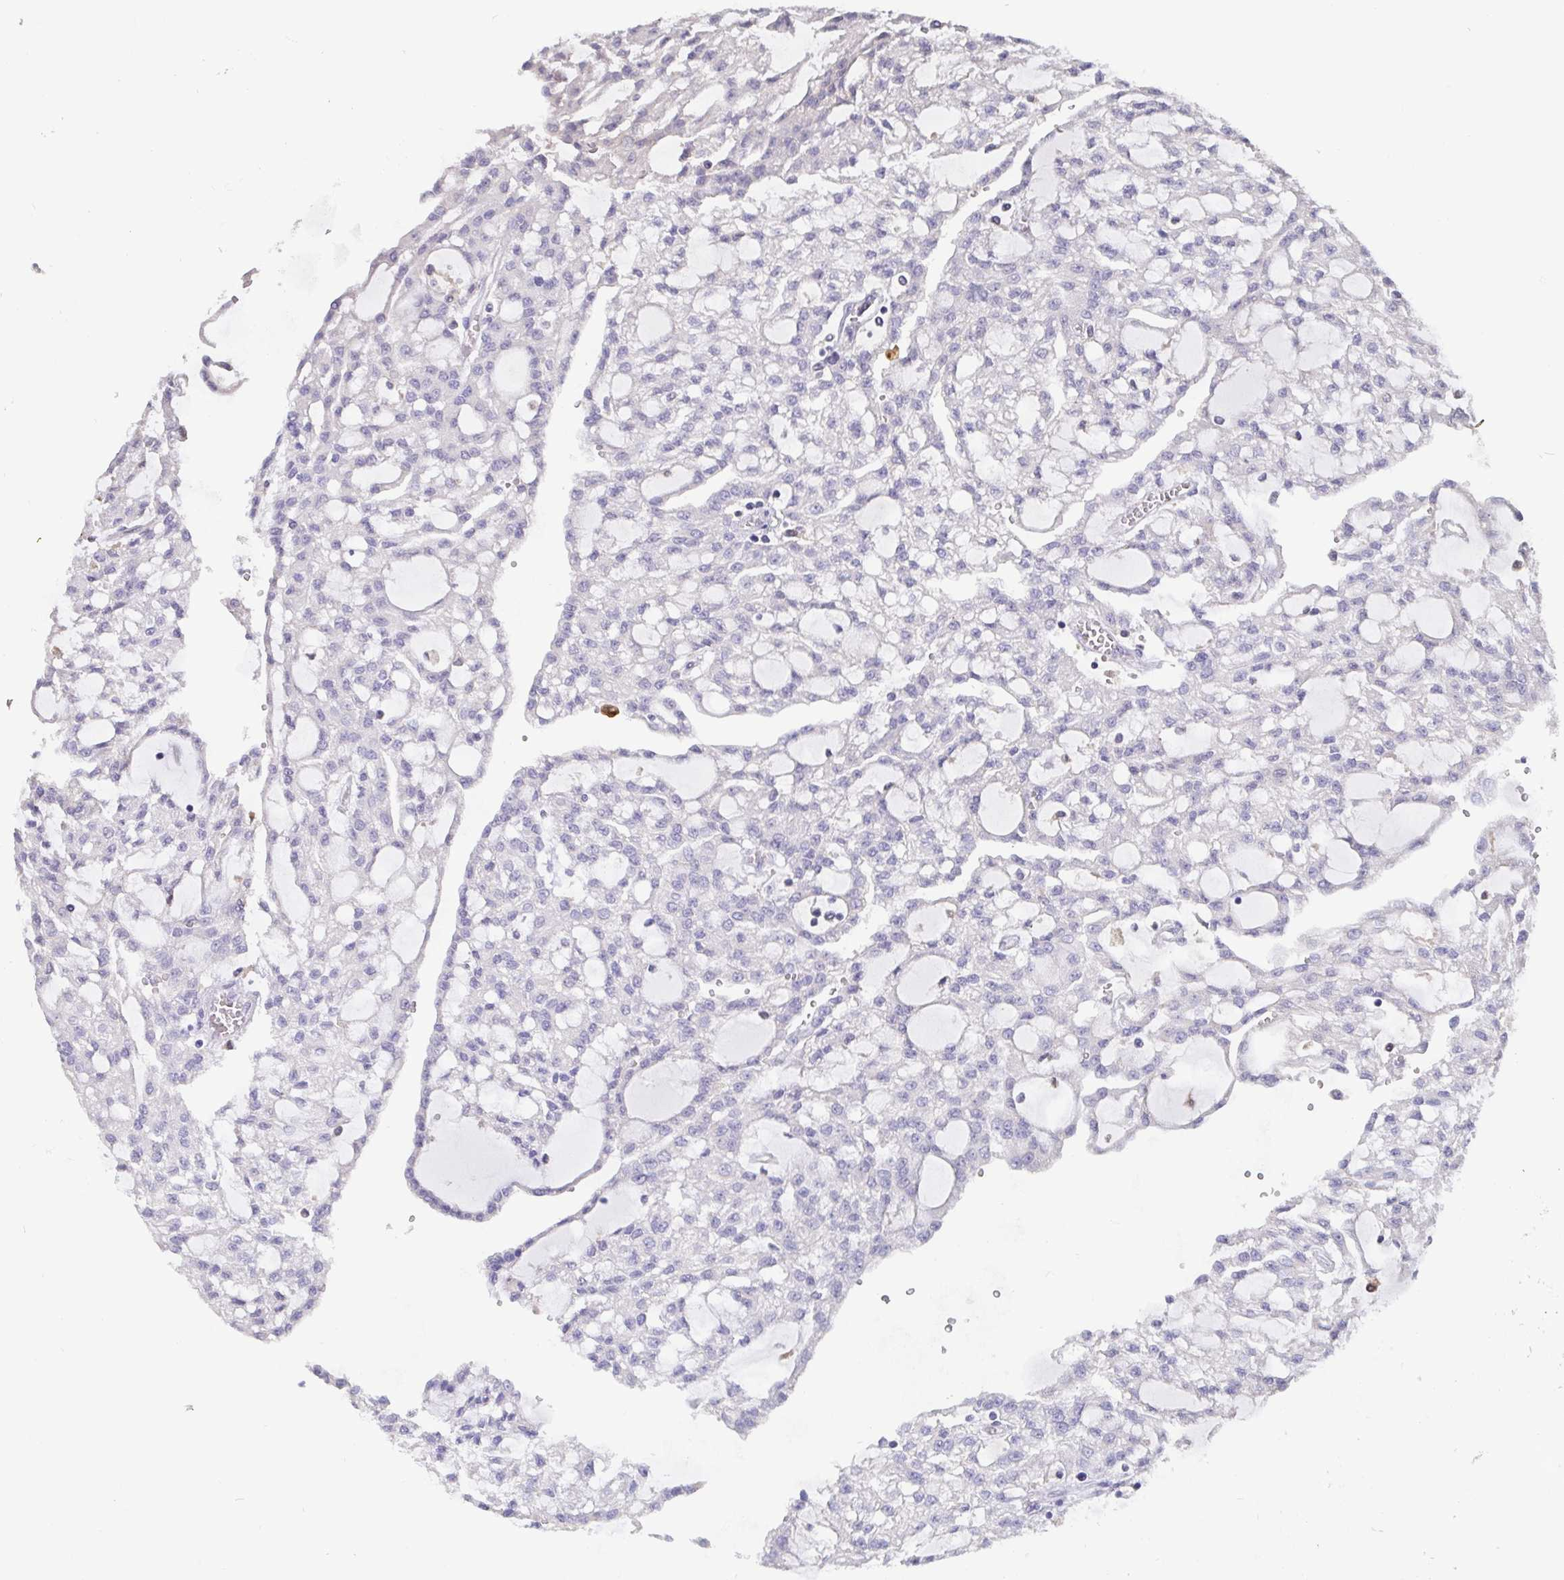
{"staining": {"intensity": "negative", "quantity": "none", "location": "none"}, "tissue": "renal cancer", "cell_type": "Tumor cells", "image_type": "cancer", "snomed": [{"axis": "morphology", "description": "Adenocarcinoma, NOS"}, {"axis": "topography", "description": "Kidney"}], "caption": "Tumor cells show no significant protein expression in renal cancer.", "gene": "IDH1", "patient": {"sex": "male", "age": 63}}